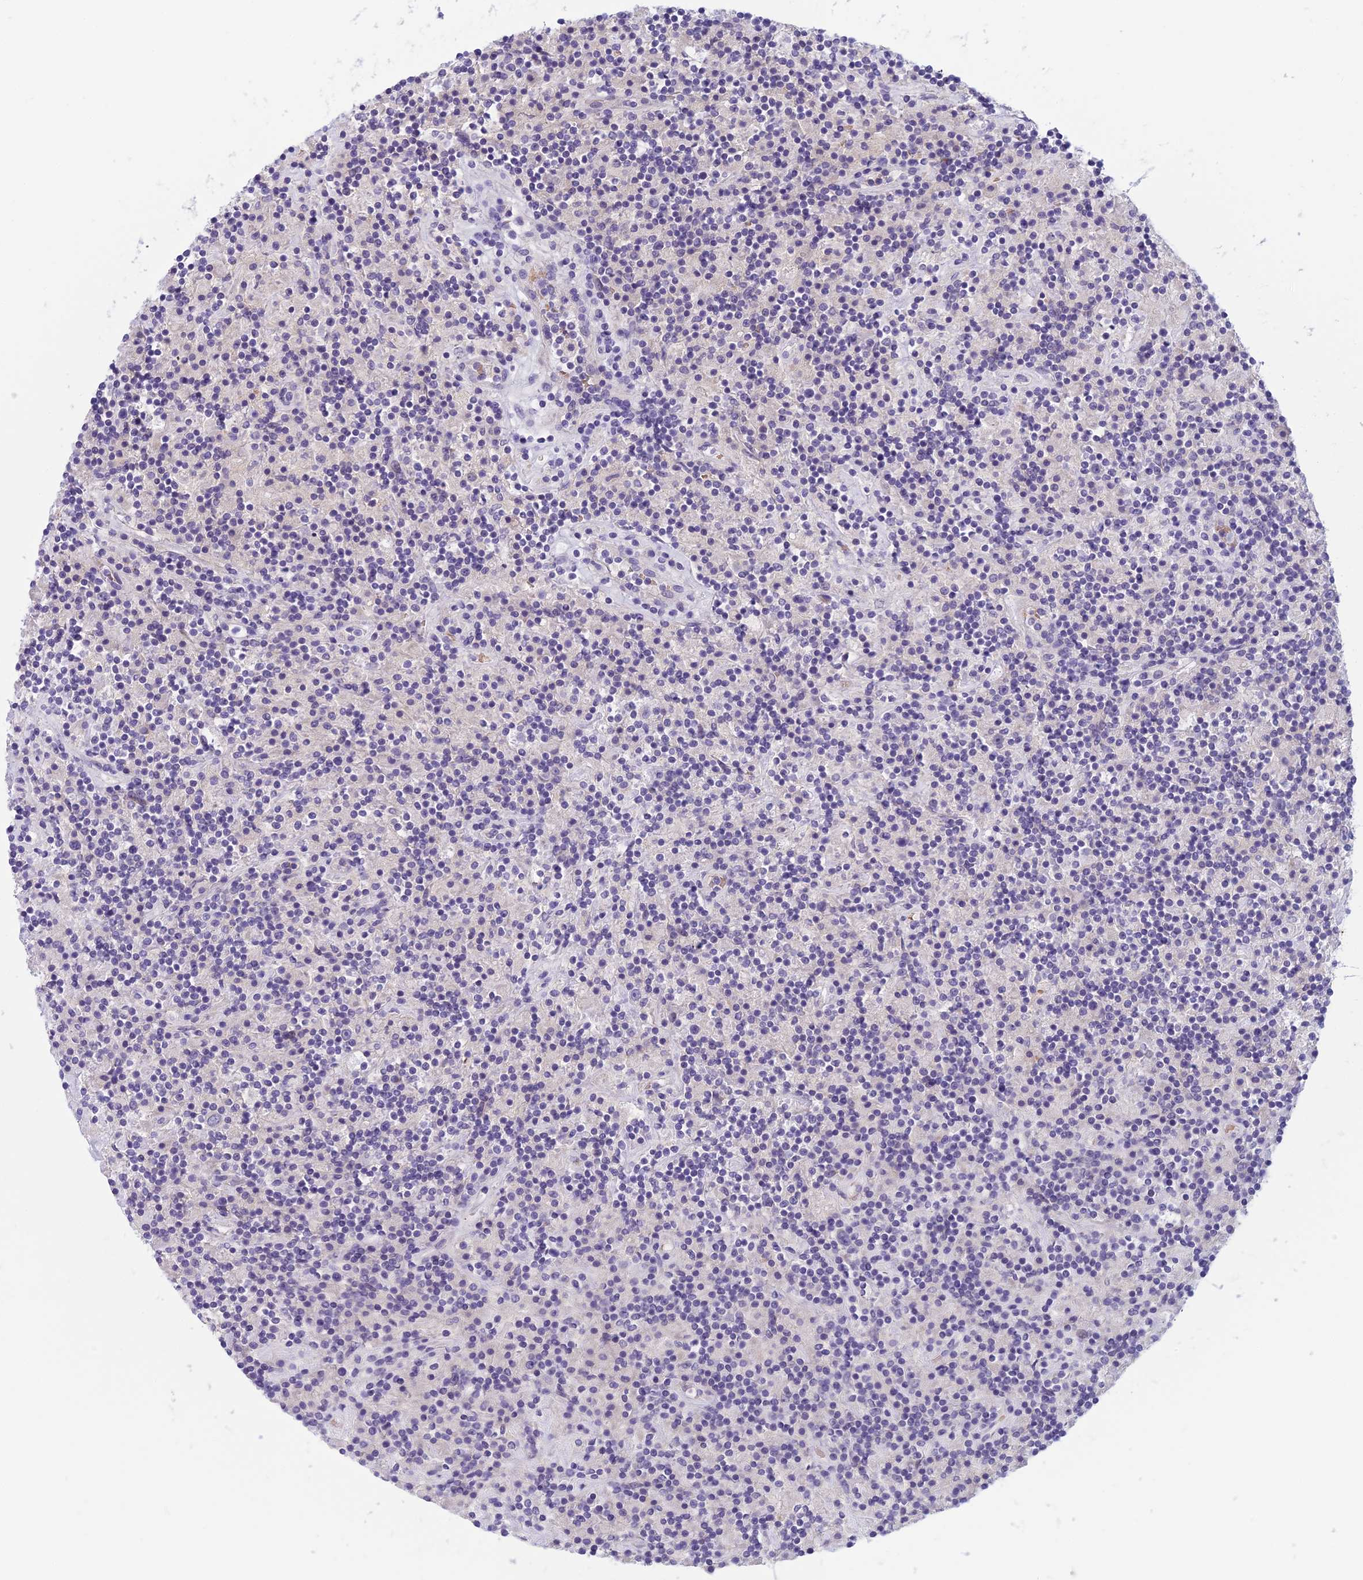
{"staining": {"intensity": "negative", "quantity": "none", "location": "none"}, "tissue": "lymphoma", "cell_type": "Tumor cells", "image_type": "cancer", "snomed": [{"axis": "morphology", "description": "Hodgkin's disease, NOS"}, {"axis": "topography", "description": "Lymph node"}], "caption": "A high-resolution histopathology image shows immunohistochemistry (IHC) staining of Hodgkin's disease, which displays no significant positivity in tumor cells.", "gene": "RBM41", "patient": {"sex": "male", "age": 70}}